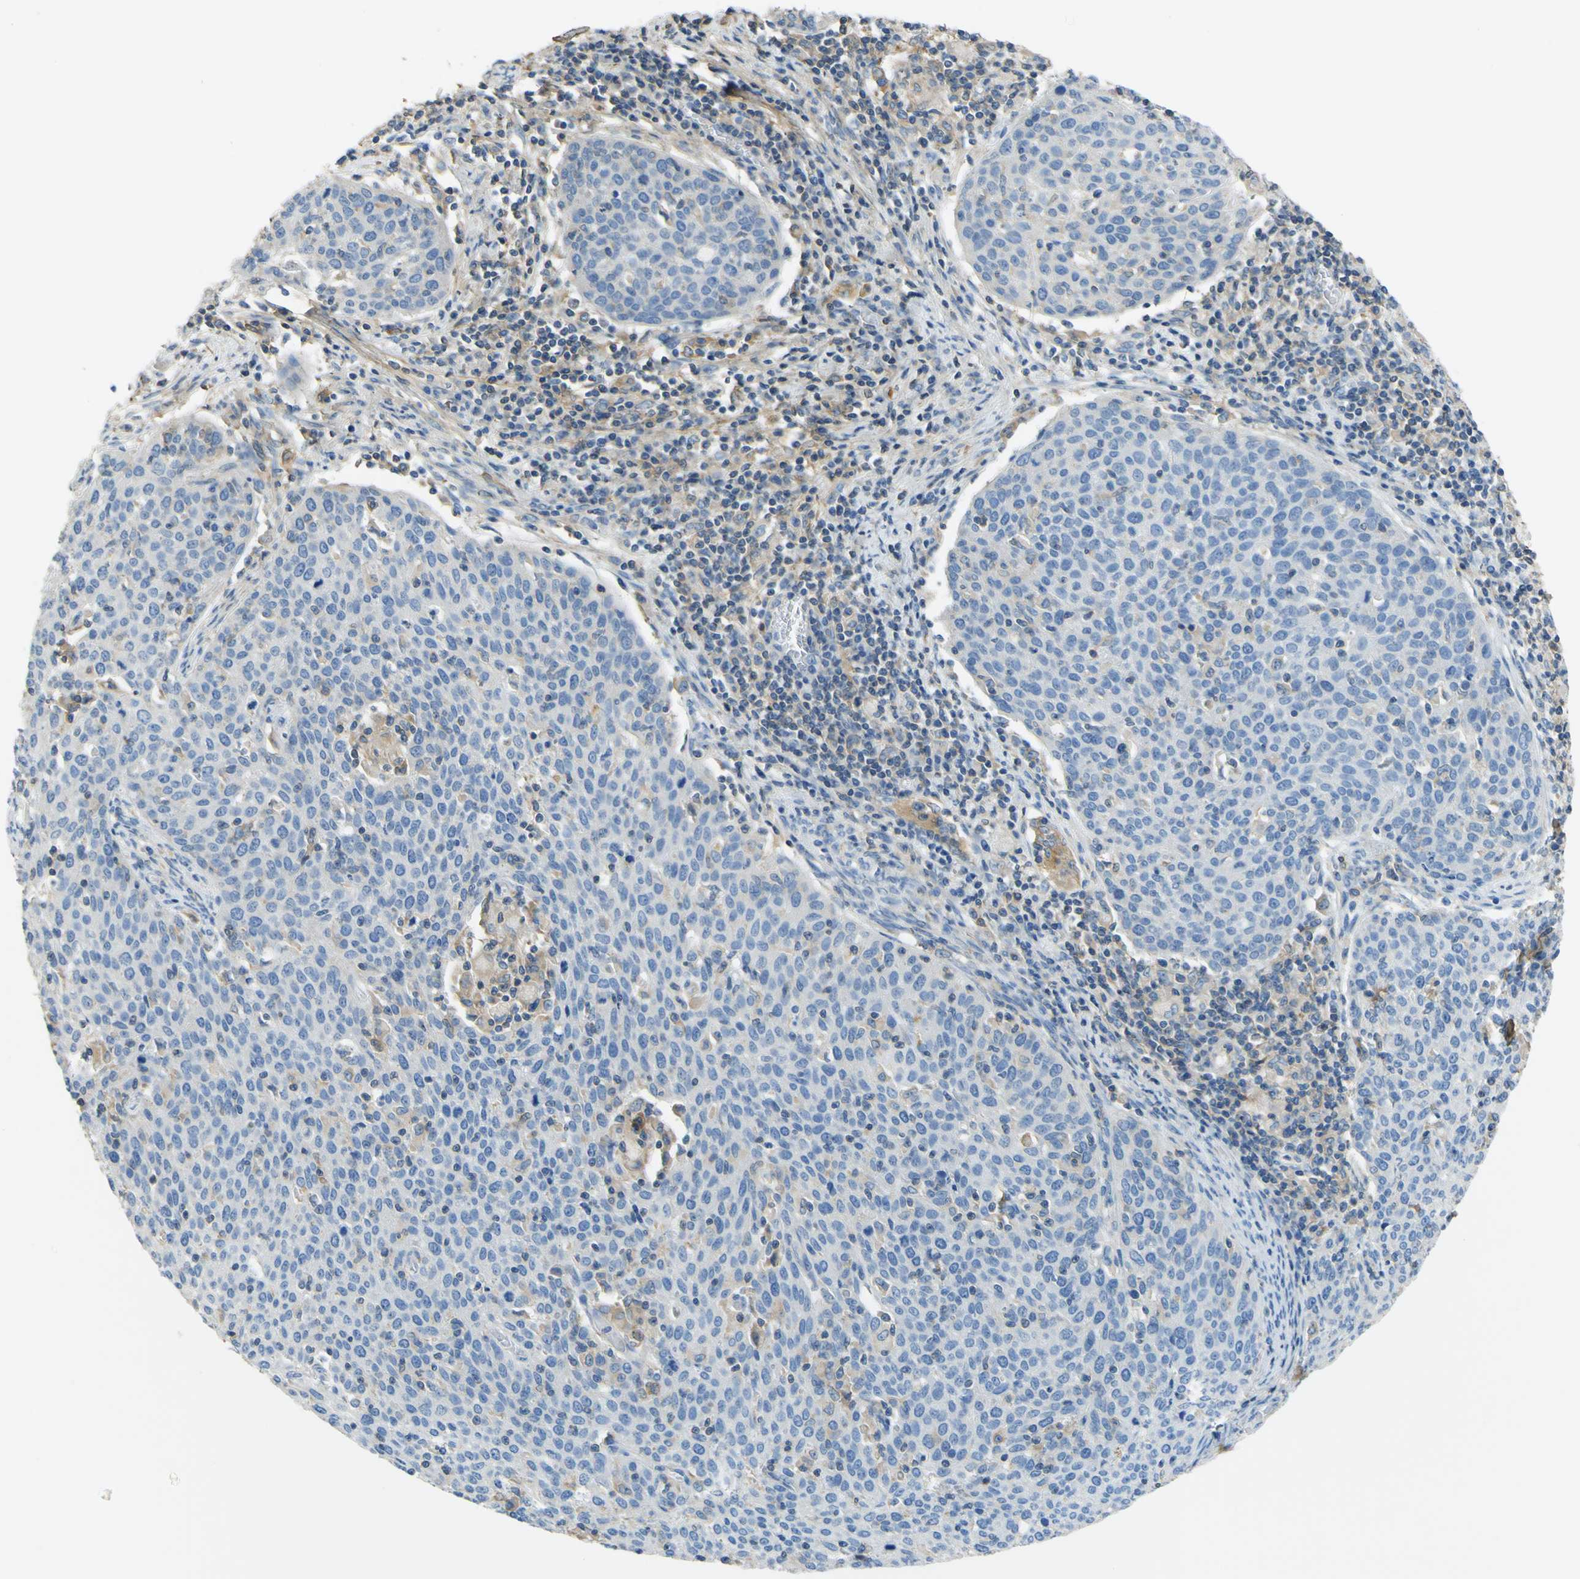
{"staining": {"intensity": "weak", "quantity": "<25%", "location": "cytoplasmic/membranous"}, "tissue": "cervical cancer", "cell_type": "Tumor cells", "image_type": "cancer", "snomed": [{"axis": "morphology", "description": "Squamous cell carcinoma, NOS"}, {"axis": "topography", "description": "Cervix"}], "caption": "Tumor cells are negative for protein expression in human cervical squamous cell carcinoma.", "gene": "OGN", "patient": {"sex": "female", "age": 38}}